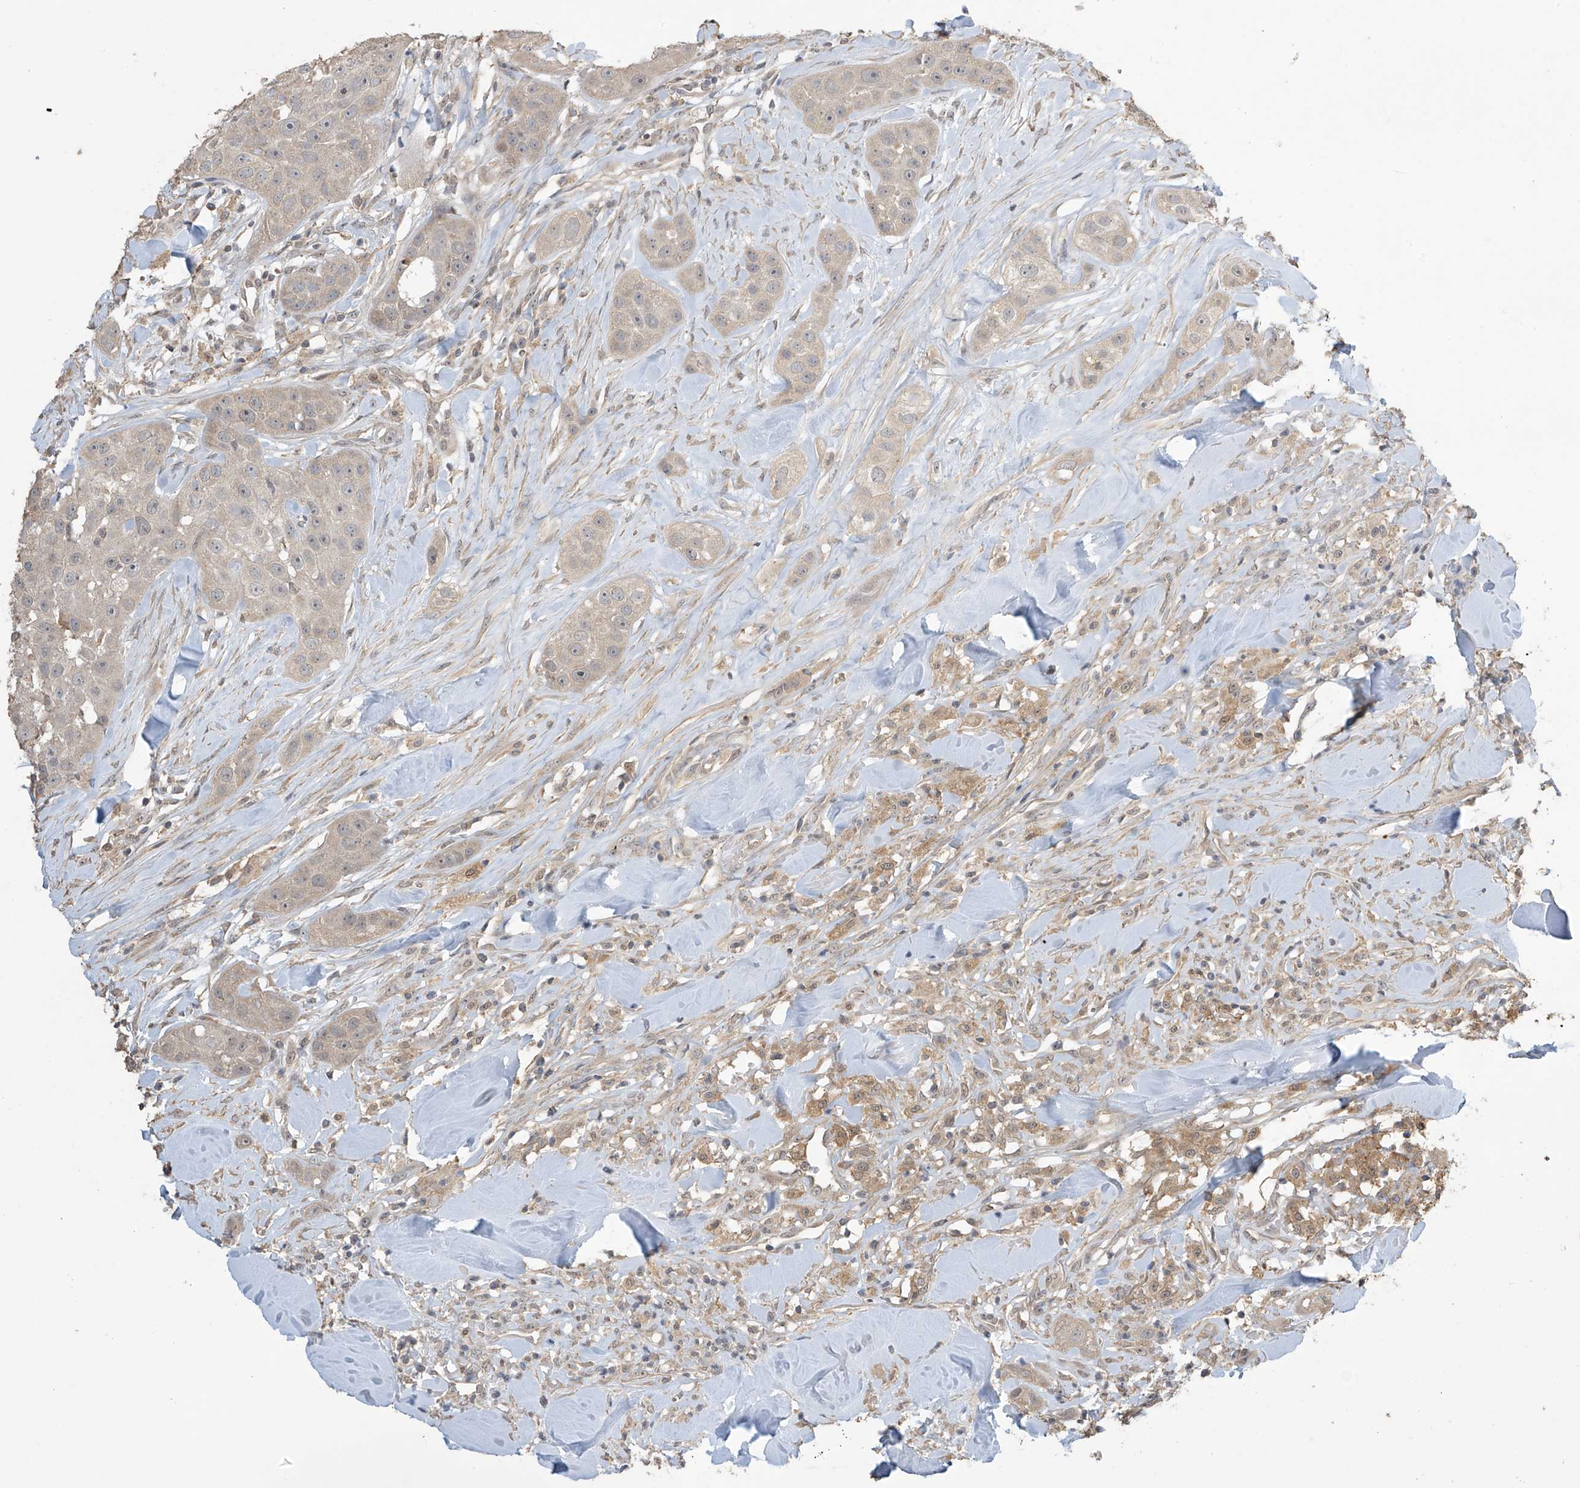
{"staining": {"intensity": "negative", "quantity": "none", "location": "none"}, "tissue": "head and neck cancer", "cell_type": "Tumor cells", "image_type": "cancer", "snomed": [{"axis": "morphology", "description": "Normal tissue, NOS"}, {"axis": "morphology", "description": "Squamous cell carcinoma, NOS"}, {"axis": "topography", "description": "Skeletal muscle"}, {"axis": "topography", "description": "Head-Neck"}], "caption": "This is an immunohistochemistry micrograph of head and neck cancer (squamous cell carcinoma). There is no staining in tumor cells.", "gene": "SLFN14", "patient": {"sex": "male", "age": 51}}